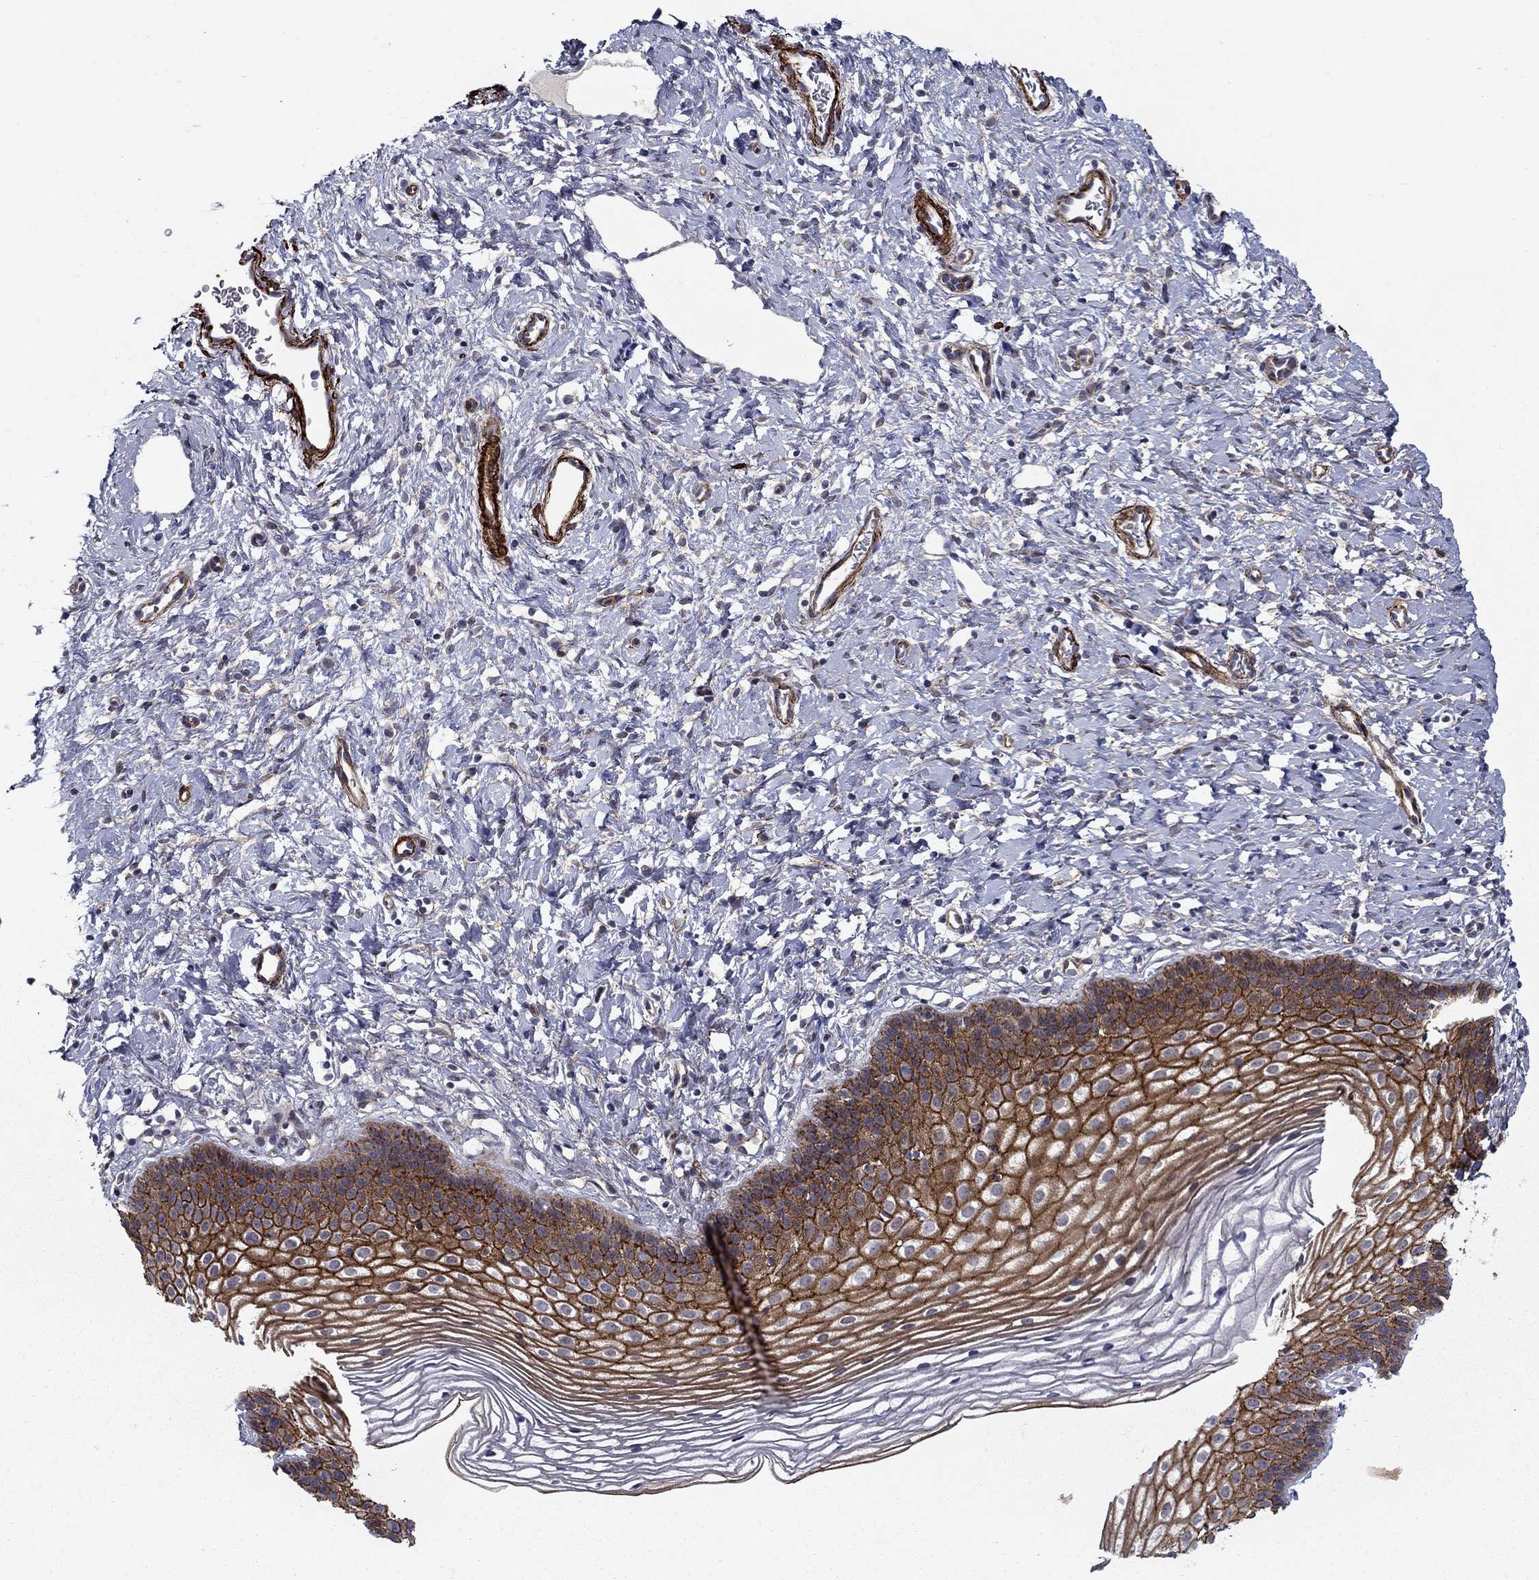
{"staining": {"intensity": "strong", "quantity": ">75%", "location": "cytoplasmic/membranous"}, "tissue": "cervix", "cell_type": "Squamous epithelial cells", "image_type": "normal", "snomed": [{"axis": "morphology", "description": "Normal tissue, NOS"}, {"axis": "topography", "description": "Cervix"}], "caption": "Immunohistochemistry (DAB) staining of normal cervix demonstrates strong cytoplasmic/membranous protein expression in approximately >75% of squamous epithelial cells.", "gene": "KRBA1", "patient": {"sex": "female", "age": 39}}